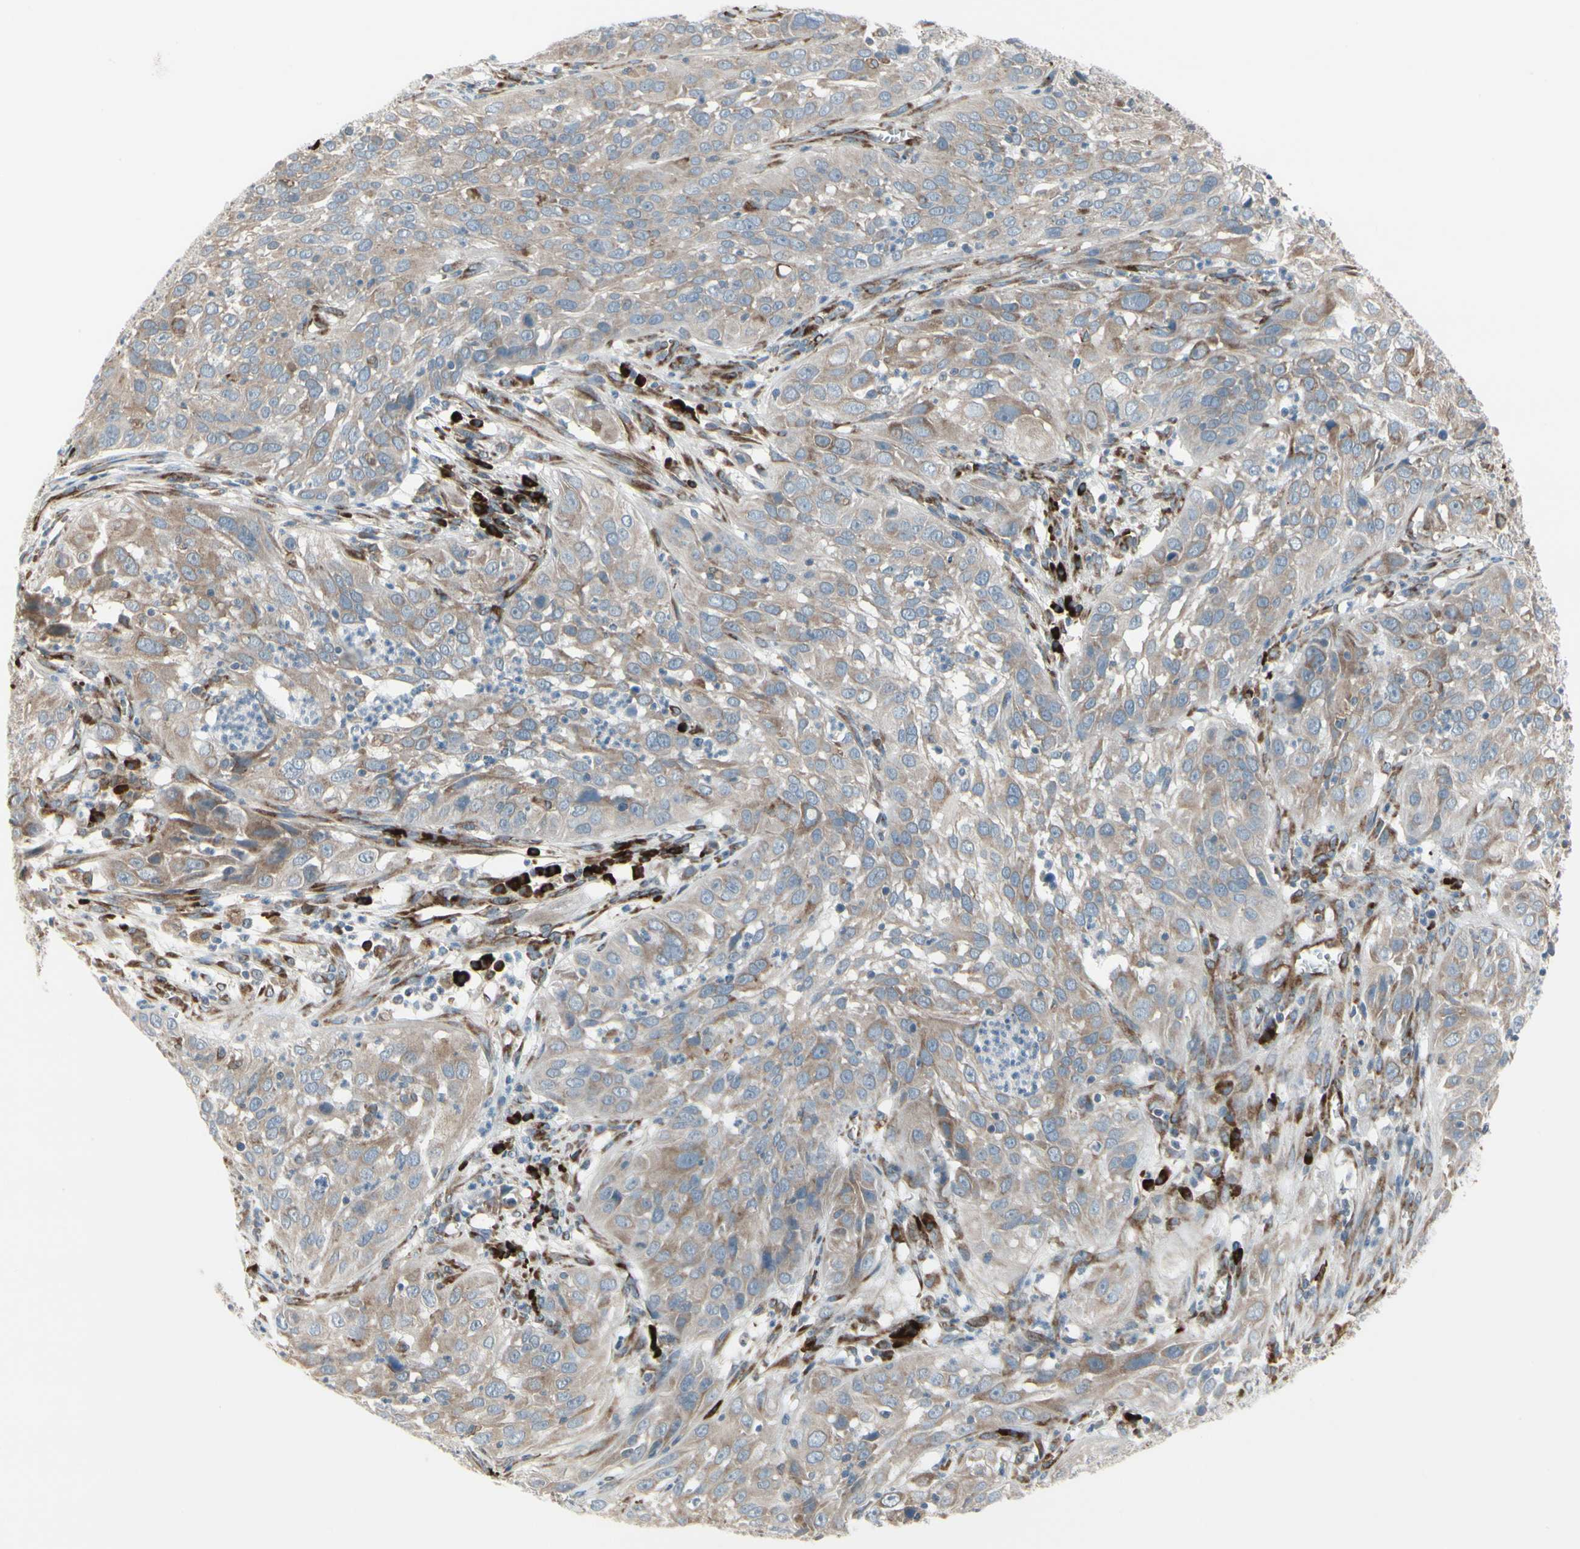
{"staining": {"intensity": "moderate", "quantity": ">75%", "location": "cytoplasmic/membranous"}, "tissue": "cervical cancer", "cell_type": "Tumor cells", "image_type": "cancer", "snomed": [{"axis": "morphology", "description": "Squamous cell carcinoma, NOS"}, {"axis": "topography", "description": "Cervix"}], "caption": "The immunohistochemical stain shows moderate cytoplasmic/membranous staining in tumor cells of cervical squamous cell carcinoma tissue.", "gene": "FNDC3A", "patient": {"sex": "female", "age": 32}}